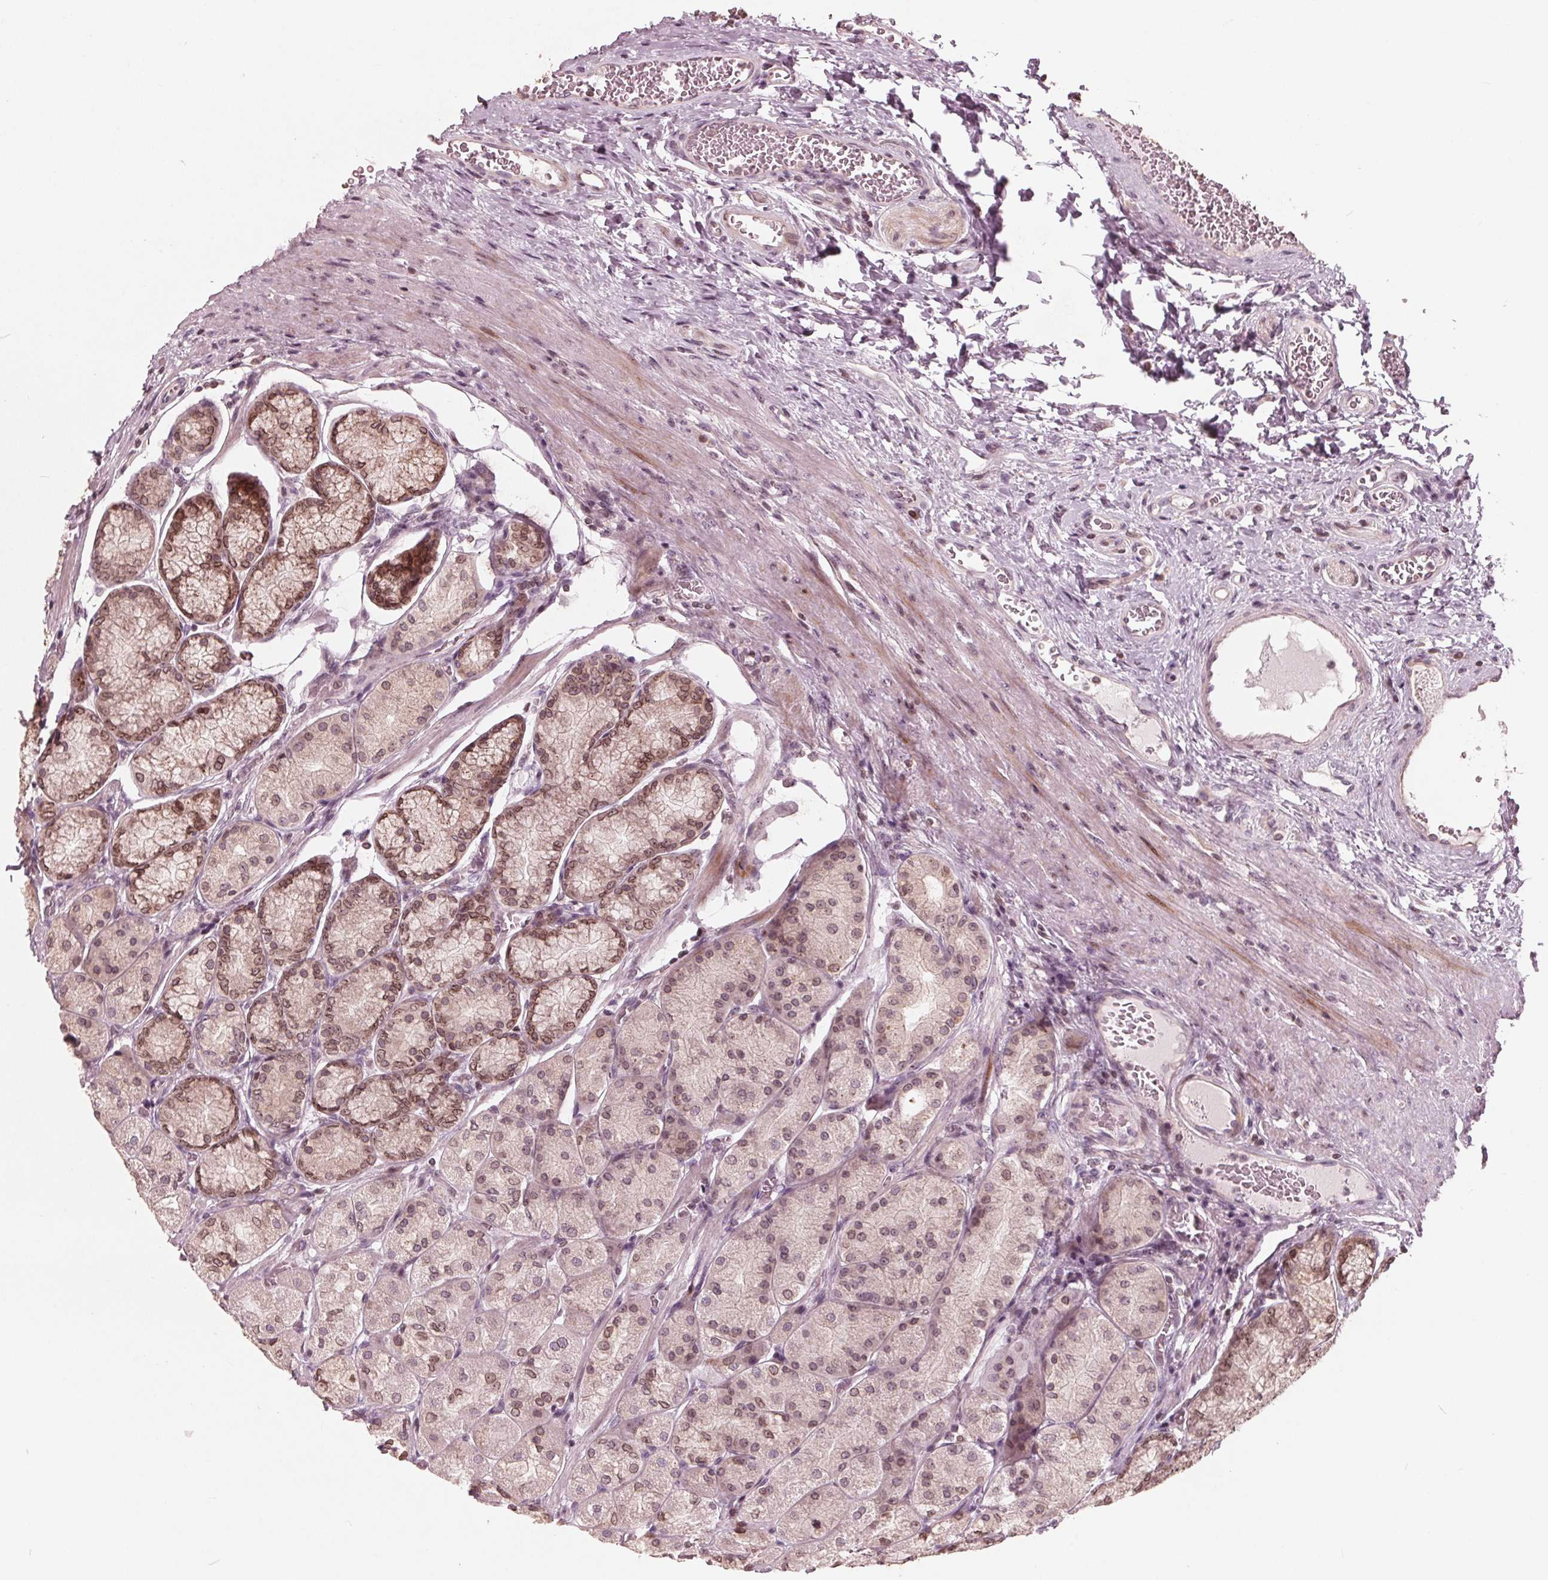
{"staining": {"intensity": "moderate", "quantity": "25%-75%", "location": "cytoplasmic/membranous,nuclear"}, "tissue": "stomach", "cell_type": "Glandular cells", "image_type": "normal", "snomed": [{"axis": "morphology", "description": "Normal tissue, NOS"}, {"axis": "morphology", "description": "Adenocarcinoma, NOS"}, {"axis": "morphology", "description": "Adenocarcinoma, High grade"}, {"axis": "topography", "description": "Stomach, upper"}, {"axis": "topography", "description": "Stomach"}], "caption": "Protein expression analysis of normal stomach shows moderate cytoplasmic/membranous,nuclear expression in about 25%-75% of glandular cells. (Brightfield microscopy of DAB IHC at high magnification).", "gene": "NUP210", "patient": {"sex": "female", "age": 65}}